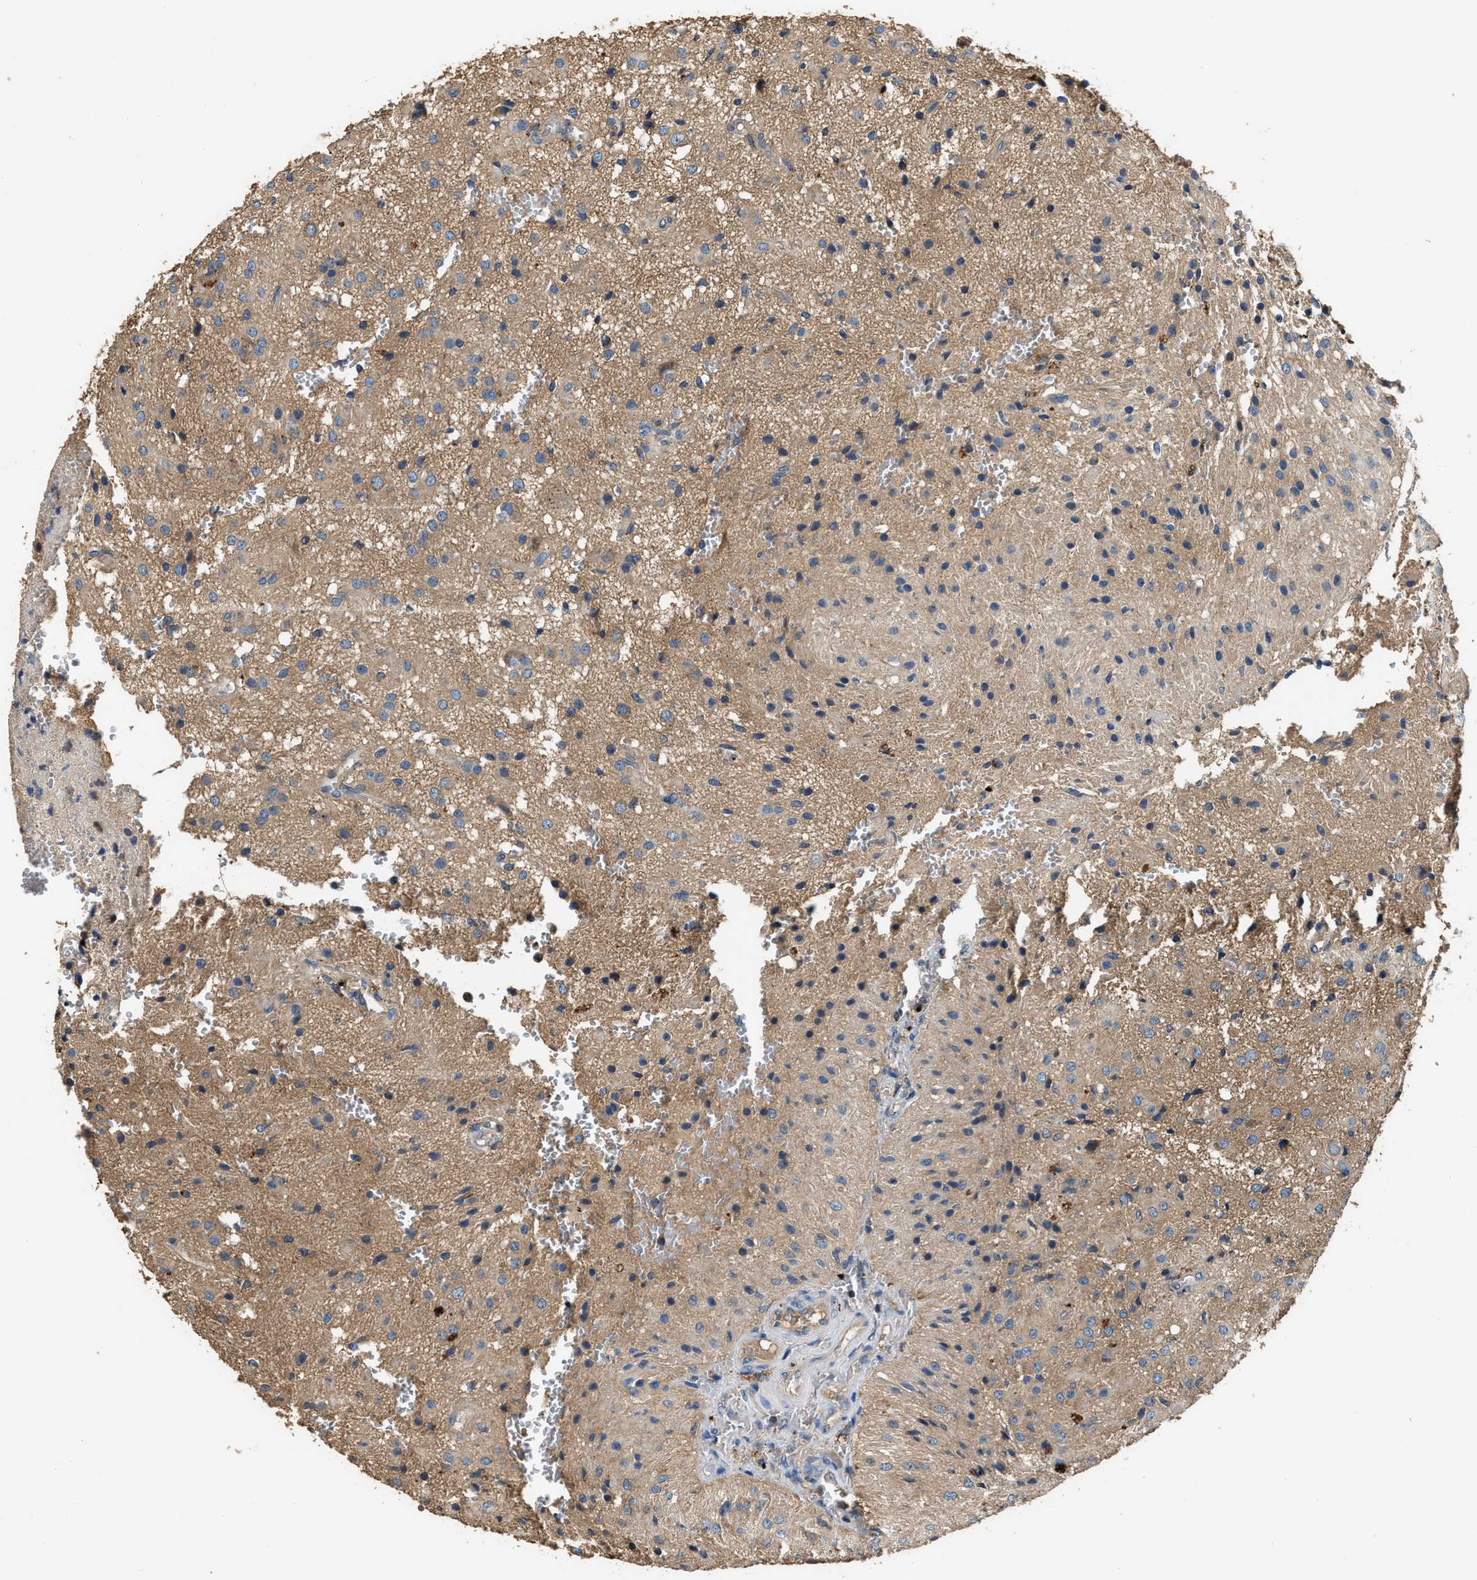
{"staining": {"intensity": "weak", "quantity": ">75%", "location": "cytoplasmic/membranous"}, "tissue": "glioma", "cell_type": "Tumor cells", "image_type": "cancer", "snomed": [{"axis": "morphology", "description": "Glioma, malignant, High grade"}, {"axis": "topography", "description": "Brain"}], "caption": "Glioma tissue demonstrates weak cytoplasmic/membranous staining in about >75% of tumor cells The staining is performed using DAB brown chromogen to label protein expression. The nuclei are counter-stained blue using hematoxylin.", "gene": "BLOC1S1", "patient": {"sex": "female", "age": 59}}